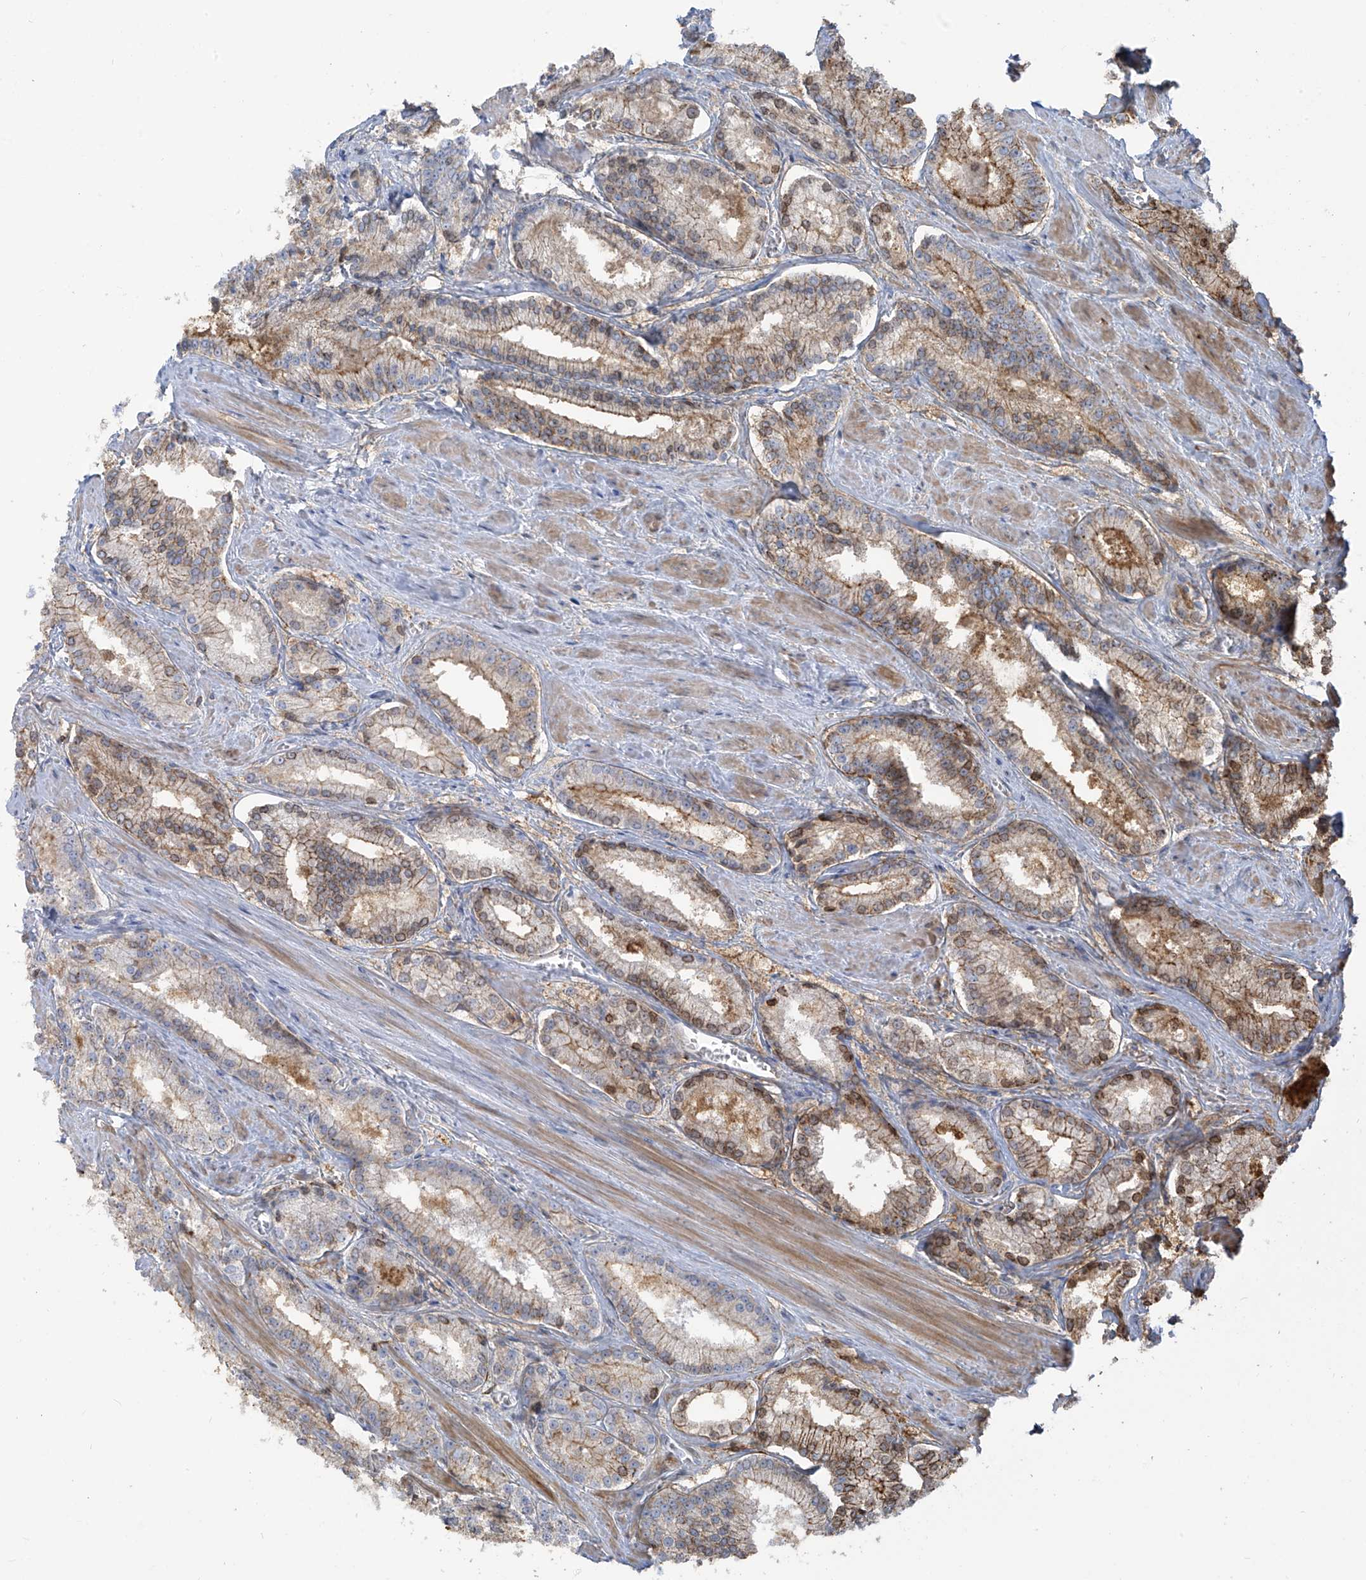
{"staining": {"intensity": "moderate", "quantity": "25%-75%", "location": "cytoplasmic/membranous"}, "tissue": "prostate cancer", "cell_type": "Tumor cells", "image_type": "cancer", "snomed": [{"axis": "morphology", "description": "Adenocarcinoma, Low grade"}, {"axis": "topography", "description": "Prostate"}], "caption": "Immunohistochemistry (IHC) of adenocarcinoma (low-grade) (prostate) displays medium levels of moderate cytoplasmic/membranous positivity in approximately 25%-75% of tumor cells.", "gene": "ZGRF1", "patient": {"sex": "male", "age": 54}}